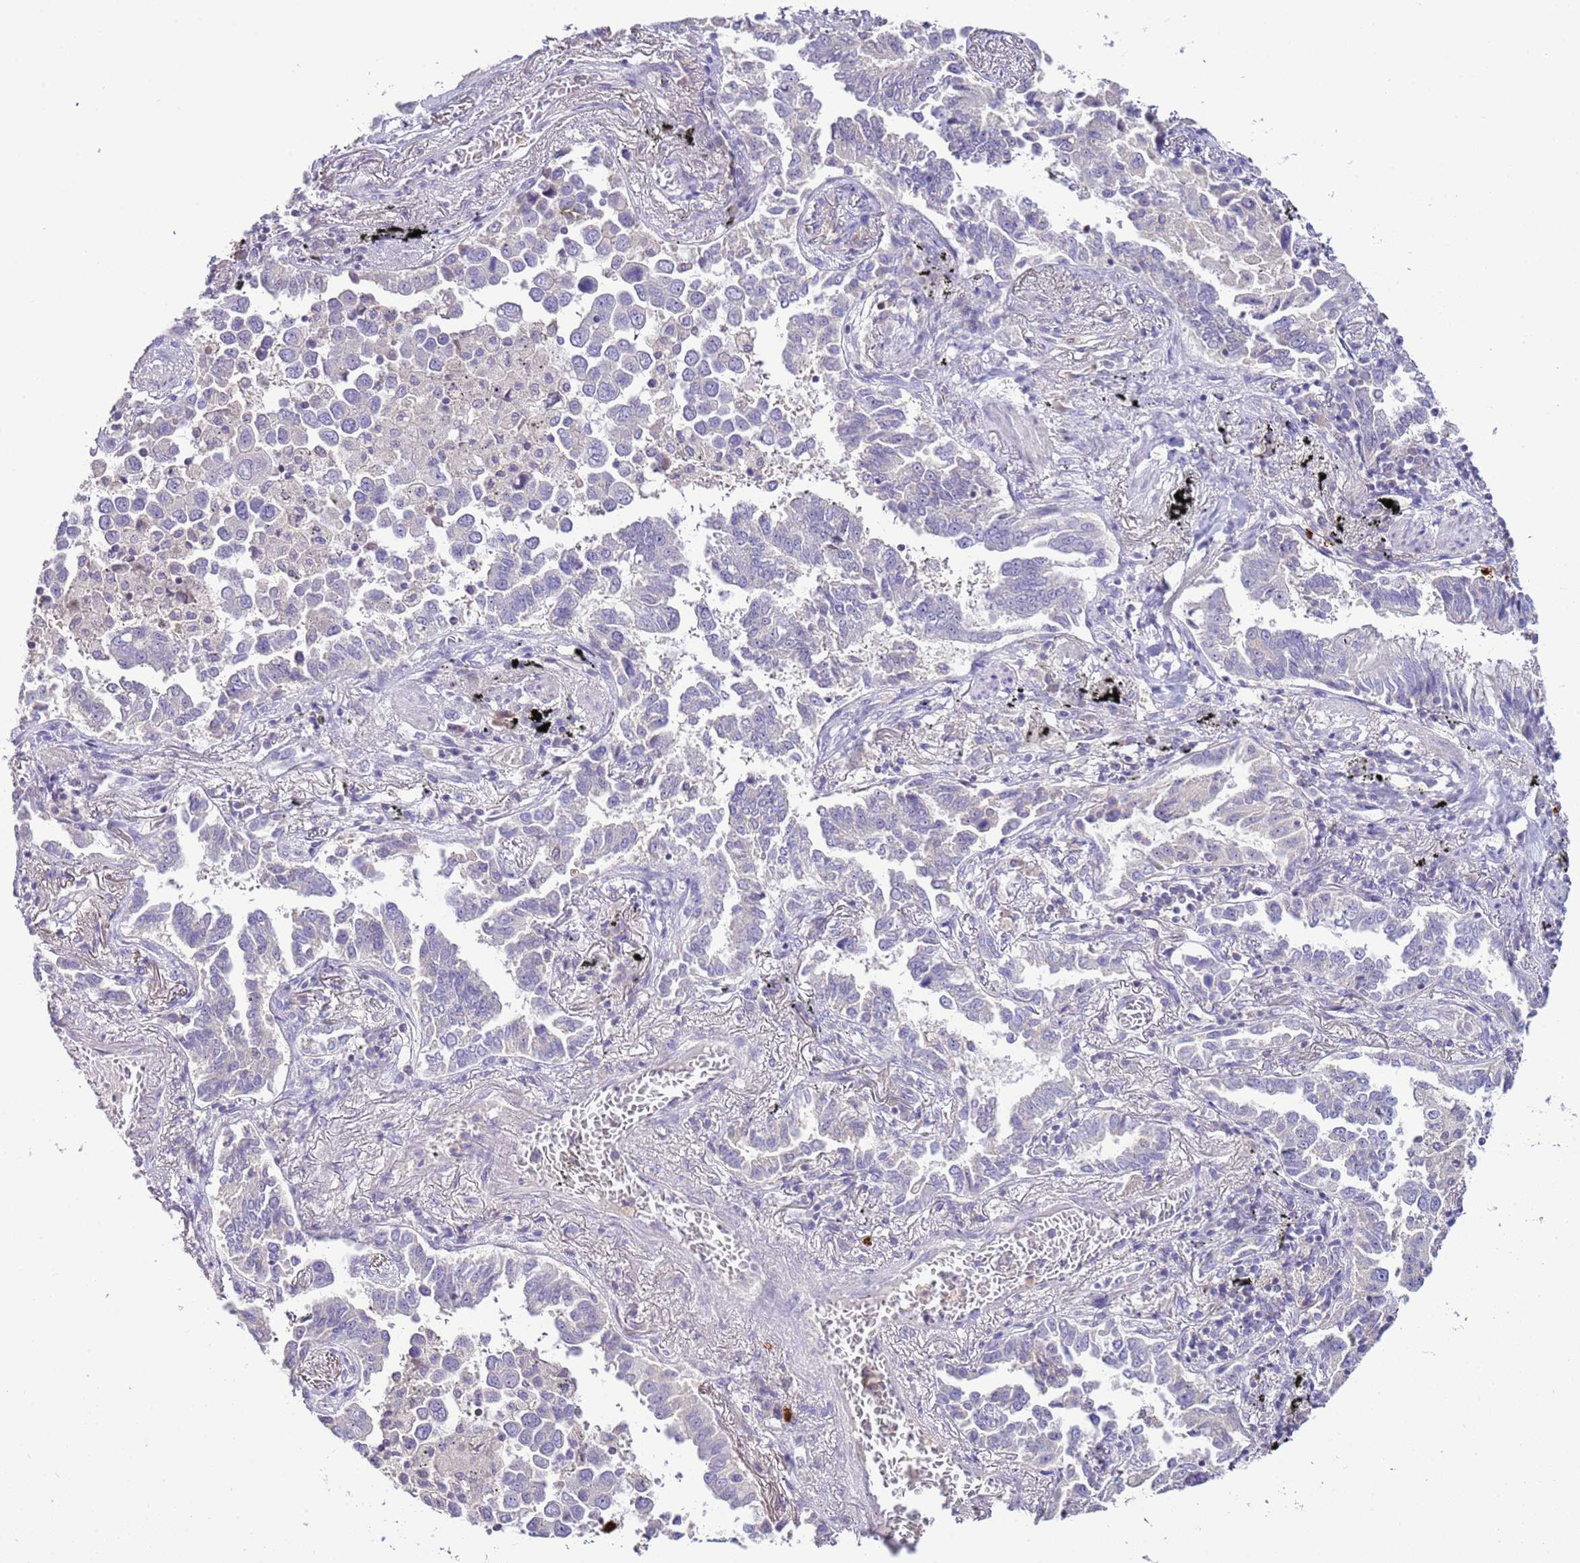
{"staining": {"intensity": "negative", "quantity": "none", "location": "none"}, "tissue": "lung cancer", "cell_type": "Tumor cells", "image_type": "cancer", "snomed": [{"axis": "morphology", "description": "Adenocarcinoma, NOS"}, {"axis": "topography", "description": "Lung"}], "caption": "This is a histopathology image of immunohistochemistry staining of adenocarcinoma (lung), which shows no positivity in tumor cells.", "gene": "IL2RG", "patient": {"sex": "male", "age": 67}}